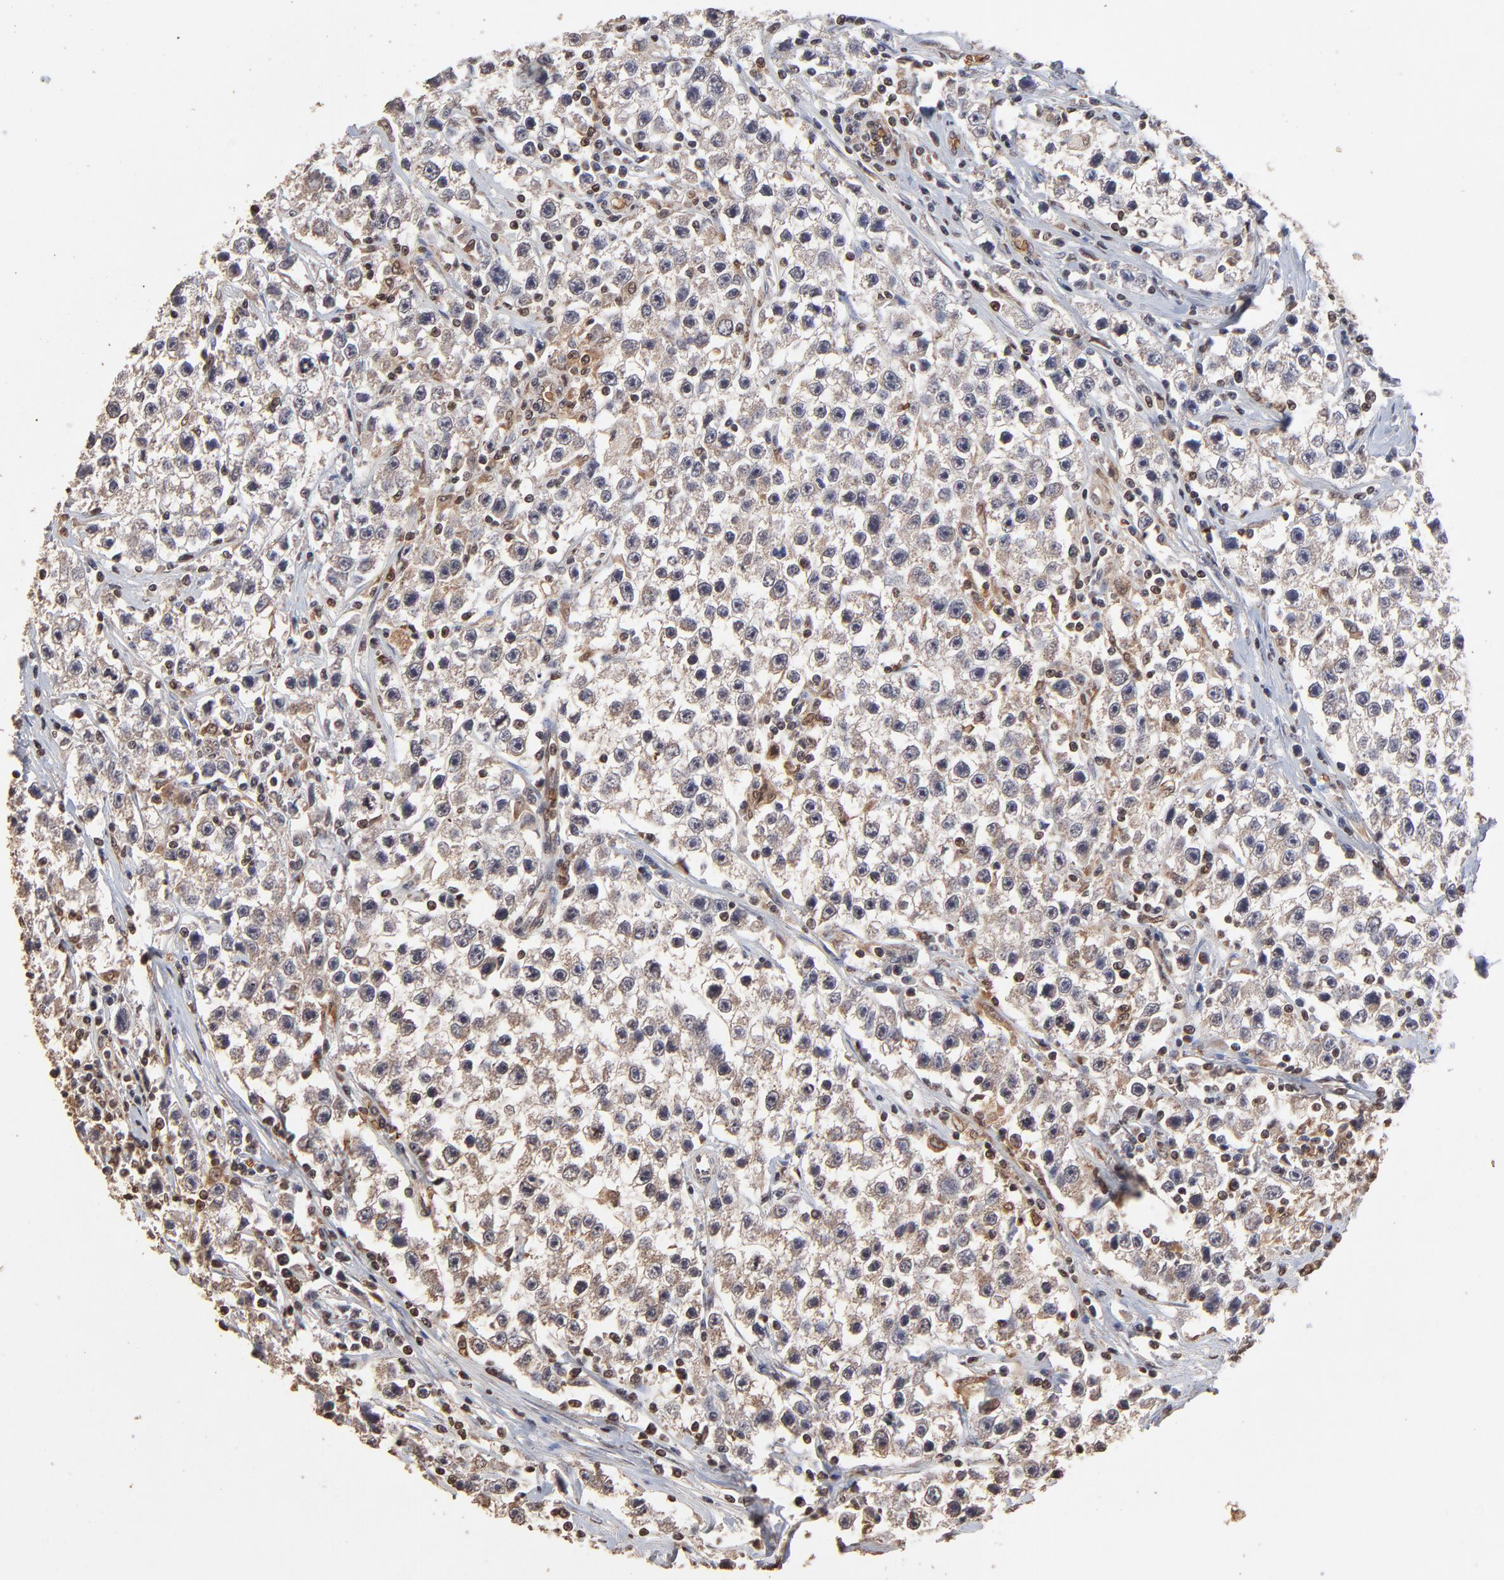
{"staining": {"intensity": "weak", "quantity": ">75%", "location": "cytoplasmic/membranous"}, "tissue": "testis cancer", "cell_type": "Tumor cells", "image_type": "cancer", "snomed": [{"axis": "morphology", "description": "Seminoma, NOS"}, {"axis": "topography", "description": "Testis"}], "caption": "Human testis cancer (seminoma) stained for a protein (brown) exhibits weak cytoplasmic/membranous positive expression in approximately >75% of tumor cells.", "gene": "CASP1", "patient": {"sex": "male", "age": 35}}